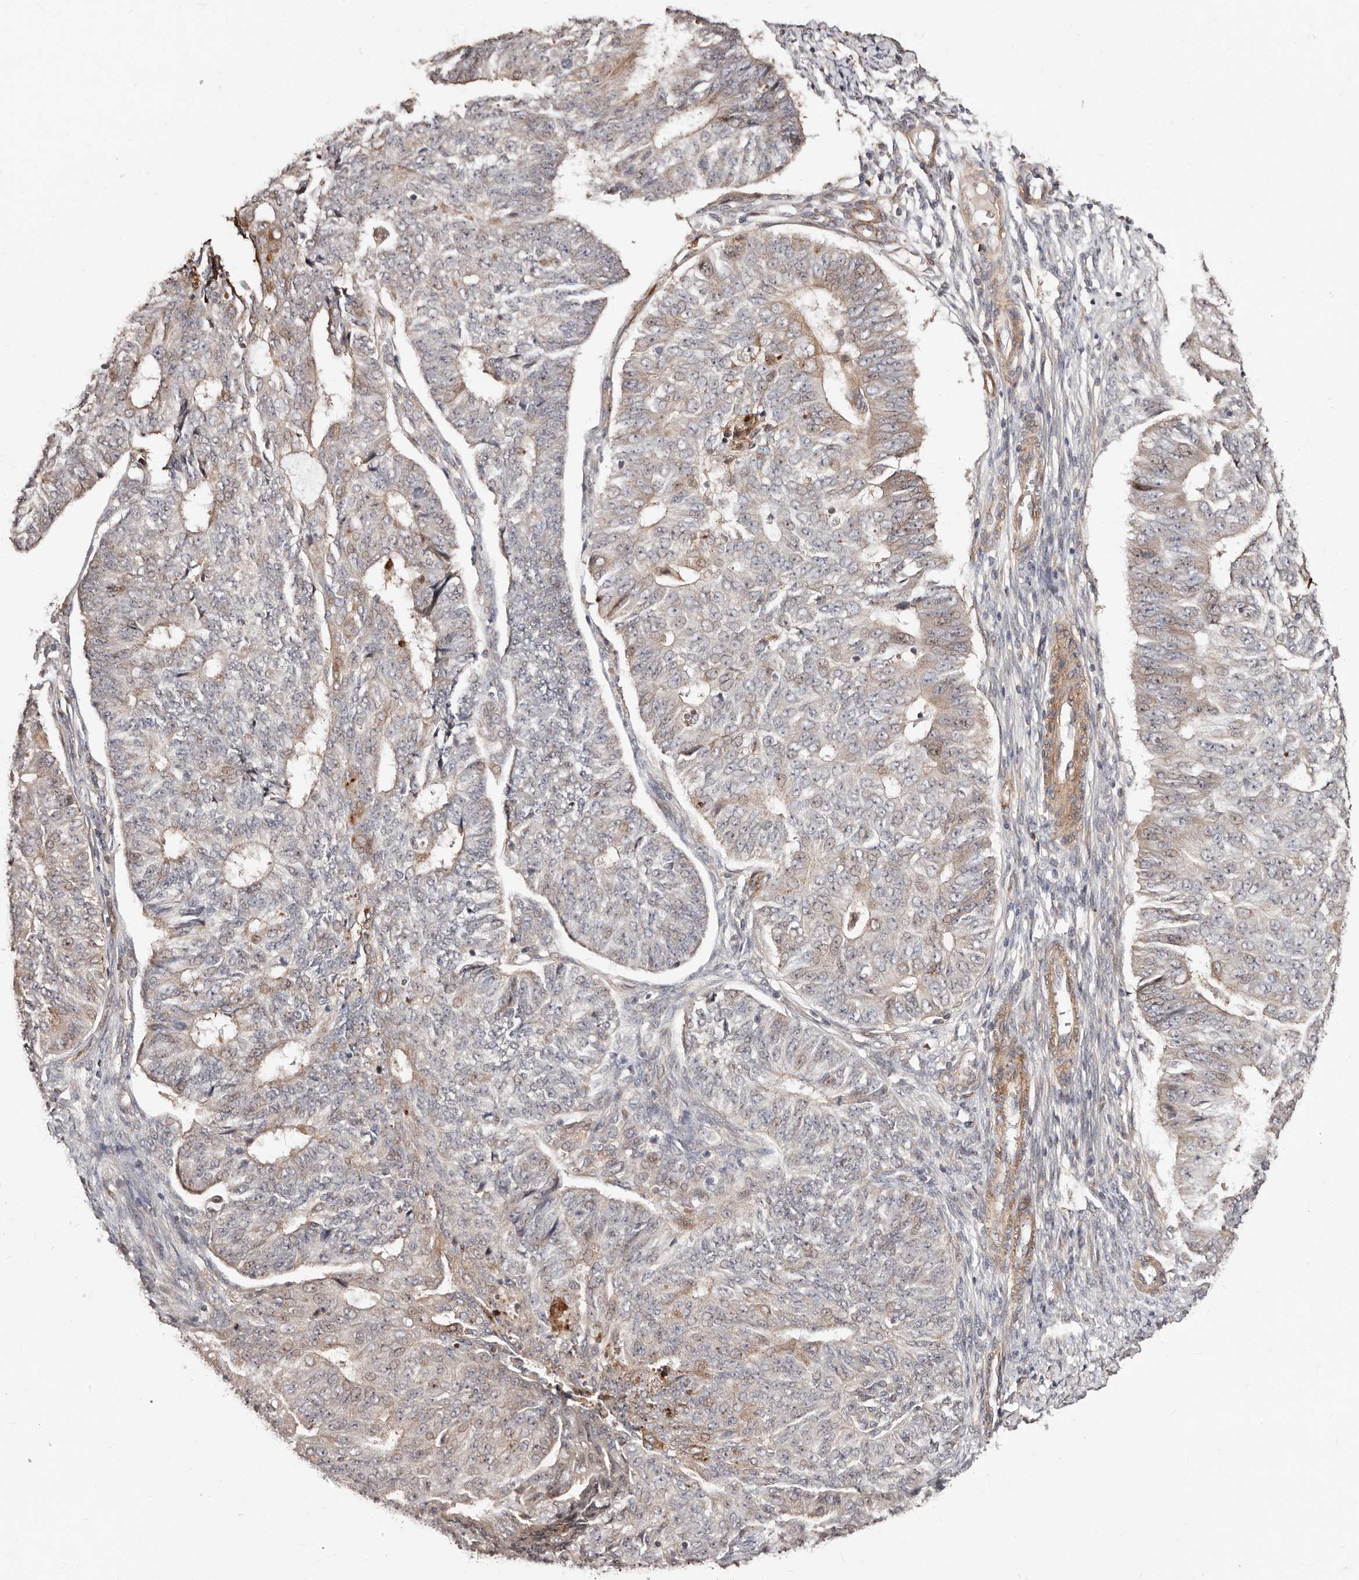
{"staining": {"intensity": "weak", "quantity": "25%-75%", "location": "cytoplasmic/membranous"}, "tissue": "endometrial cancer", "cell_type": "Tumor cells", "image_type": "cancer", "snomed": [{"axis": "morphology", "description": "Adenocarcinoma, NOS"}, {"axis": "topography", "description": "Endometrium"}], "caption": "Immunohistochemical staining of human endometrial cancer demonstrates weak cytoplasmic/membranous protein staining in approximately 25%-75% of tumor cells. (DAB (3,3'-diaminobenzidine) IHC with brightfield microscopy, high magnification).", "gene": "APOL6", "patient": {"sex": "female", "age": 32}}